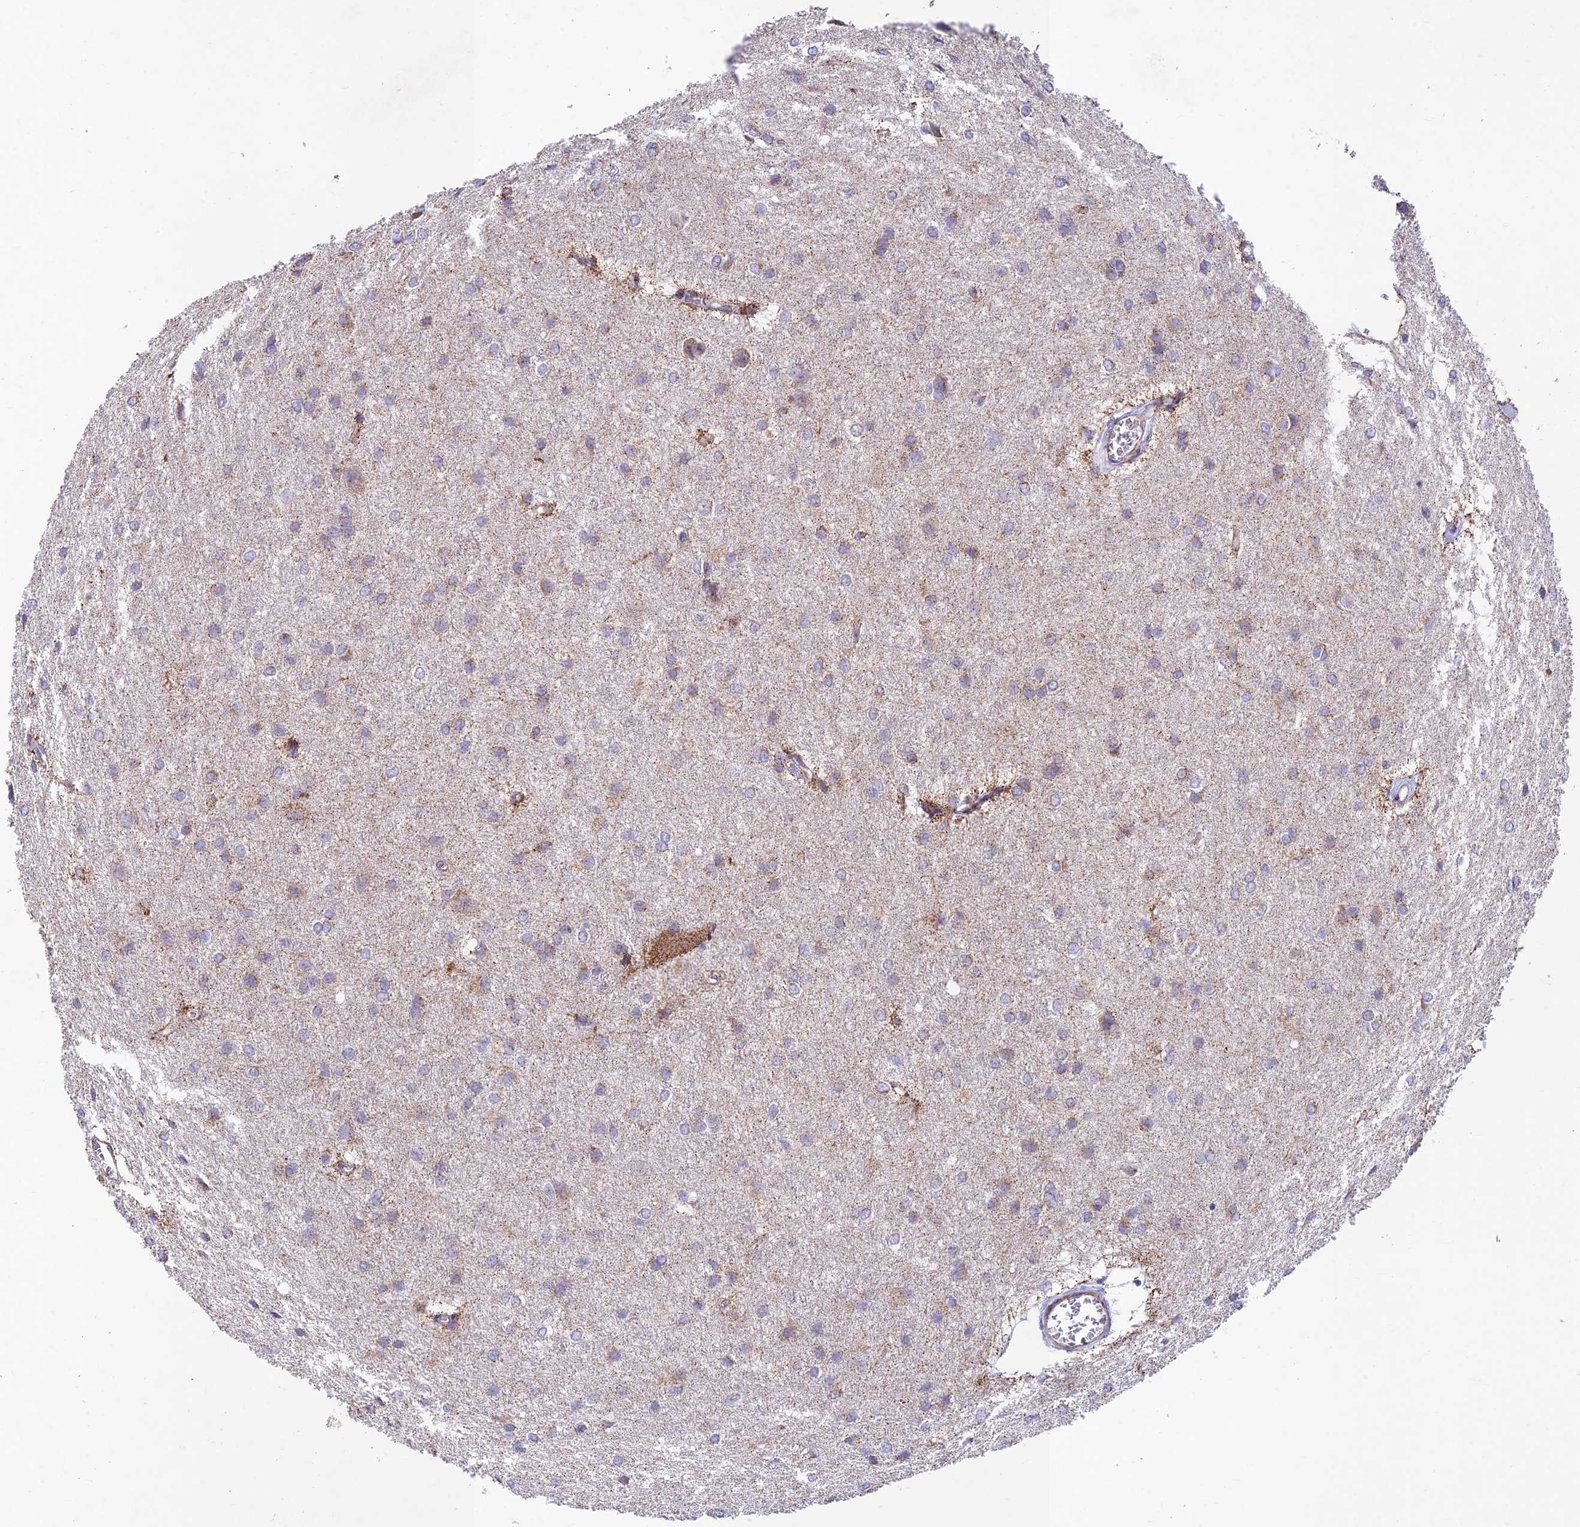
{"staining": {"intensity": "moderate", "quantity": "<25%", "location": "cytoplasmic/membranous"}, "tissue": "glioma", "cell_type": "Tumor cells", "image_type": "cancer", "snomed": [{"axis": "morphology", "description": "Glioma, malignant, High grade"}, {"axis": "topography", "description": "Brain"}], "caption": "Immunohistochemistry histopathology image of glioma stained for a protein (brown), which demonstrates low levels of moderate cytoplasmic/membranous staining in about <25% of tumor cells.", "gene": "KHDC3L", "patient": {"sex": "female", "age": 50}}